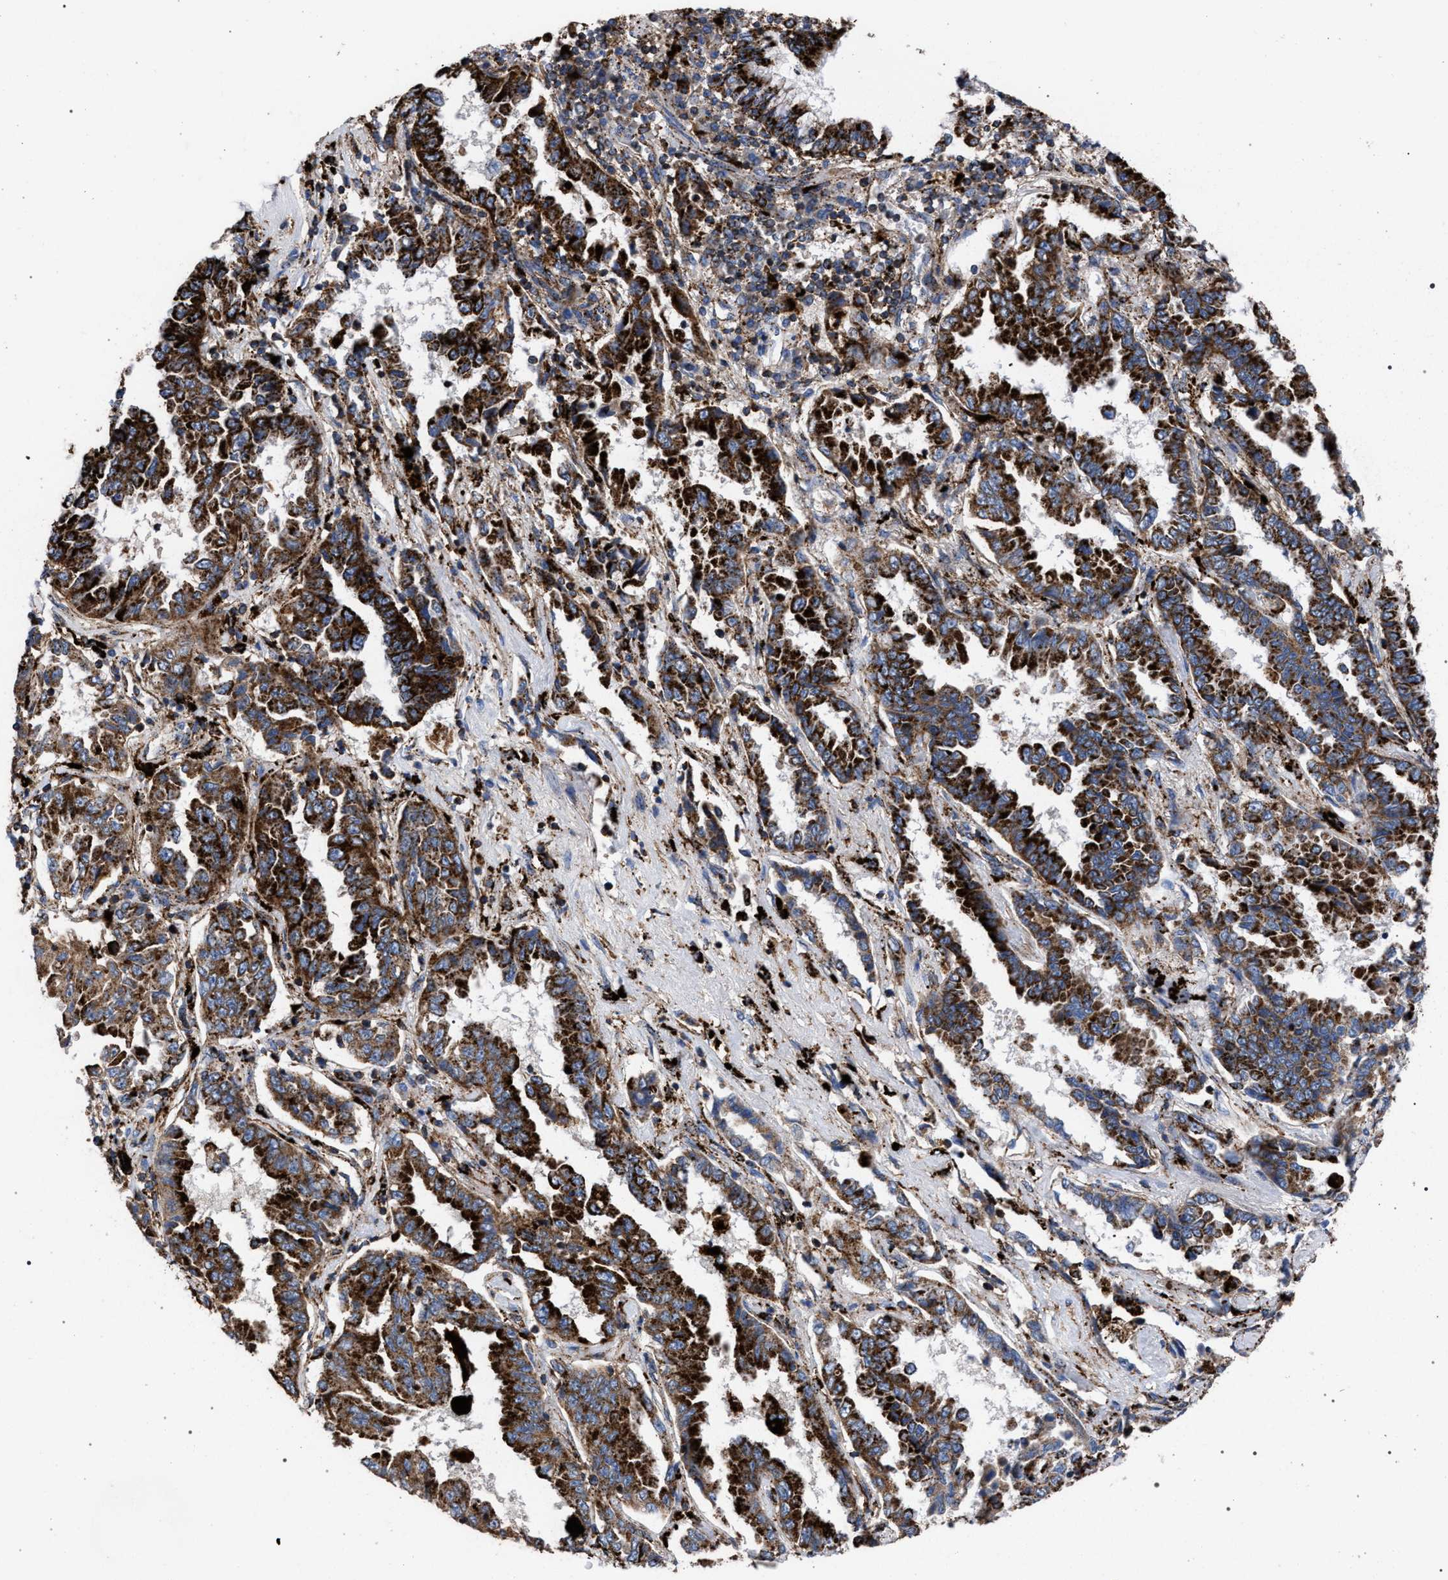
{"staining": {"intensity": "strong", "quantity": ">75%", "location": "cytoplasmic/membranous"}, "tissue": "lung cancer", "cell_type": "Tumor cells", "image_type": "cancer", "snomed": [{"axis": "morphology", "description": "Adenocarcinoma, NOS"}, {"axis": "topography", "description": "Lung"}], "caption": "Immunohistochemistry (IHC) micrograph of lung cancer stained for a protein (brown), which exhibits high levels of strong cytoplasmic/membranous expression in approximately >75% of tumor cells.", "gene": "PPT1", "patient": {"sex": "female", "age": 51}}